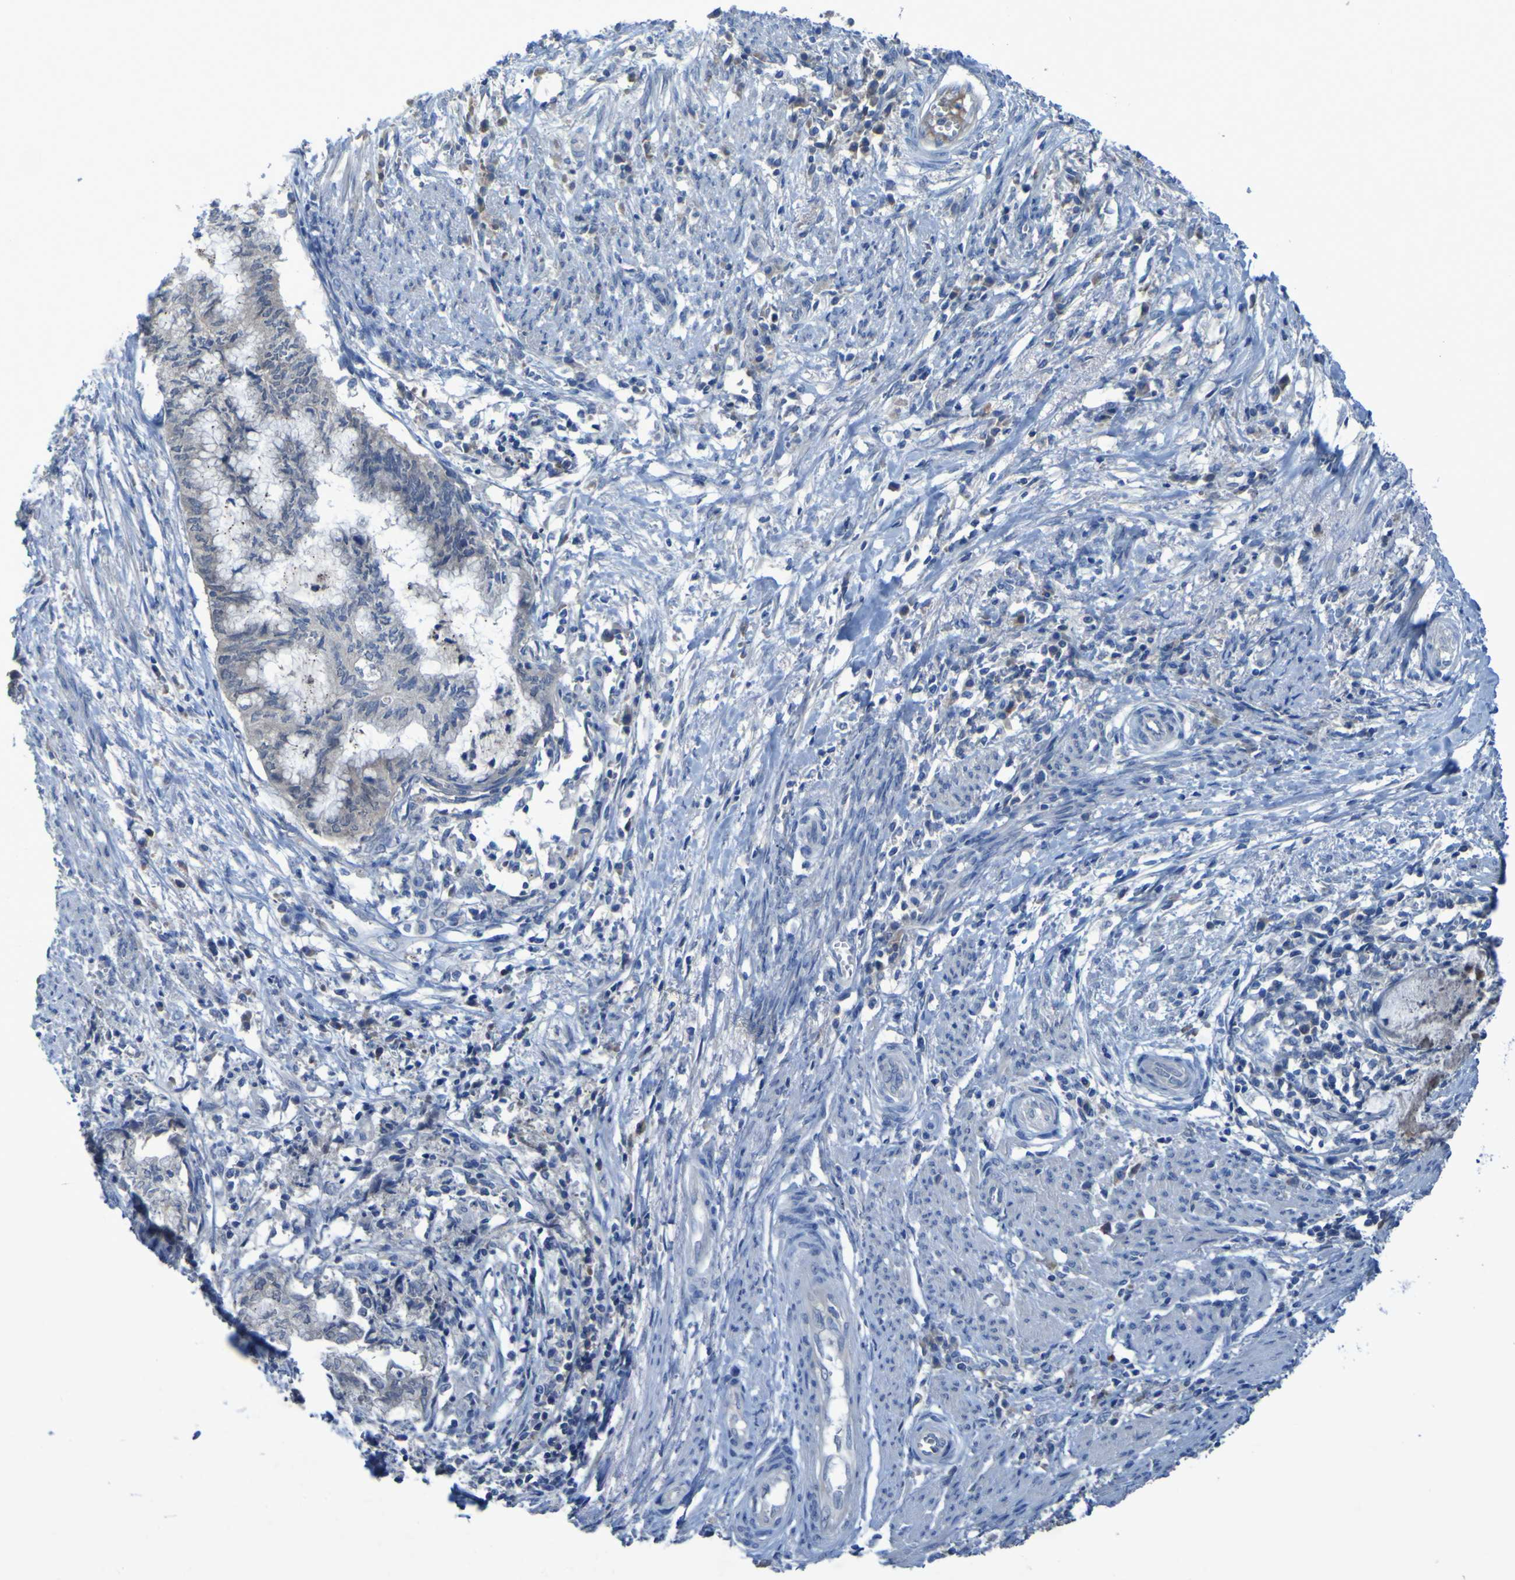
{"staining": {"intensity": "negative", "quantity": "none", "location": "none"}, "tissue": "endometrial cancer", "cell_type": "Tumor cells", "image_type": "cancer", "snomed": [{"axis": "morphology", "description": "Necrosis, NOS"}, {"axis": "morphology", "description": "Adenocarcinoma, NOS"}, {"axis": "topography", "description": "Endometrium"}], "caption": "Immunohistochemistry of human endometrial adenocarcinoma reveals no staining in tumor cells.", "gene": "SGK2", "patient": {"sex": "female", "age": 79}}